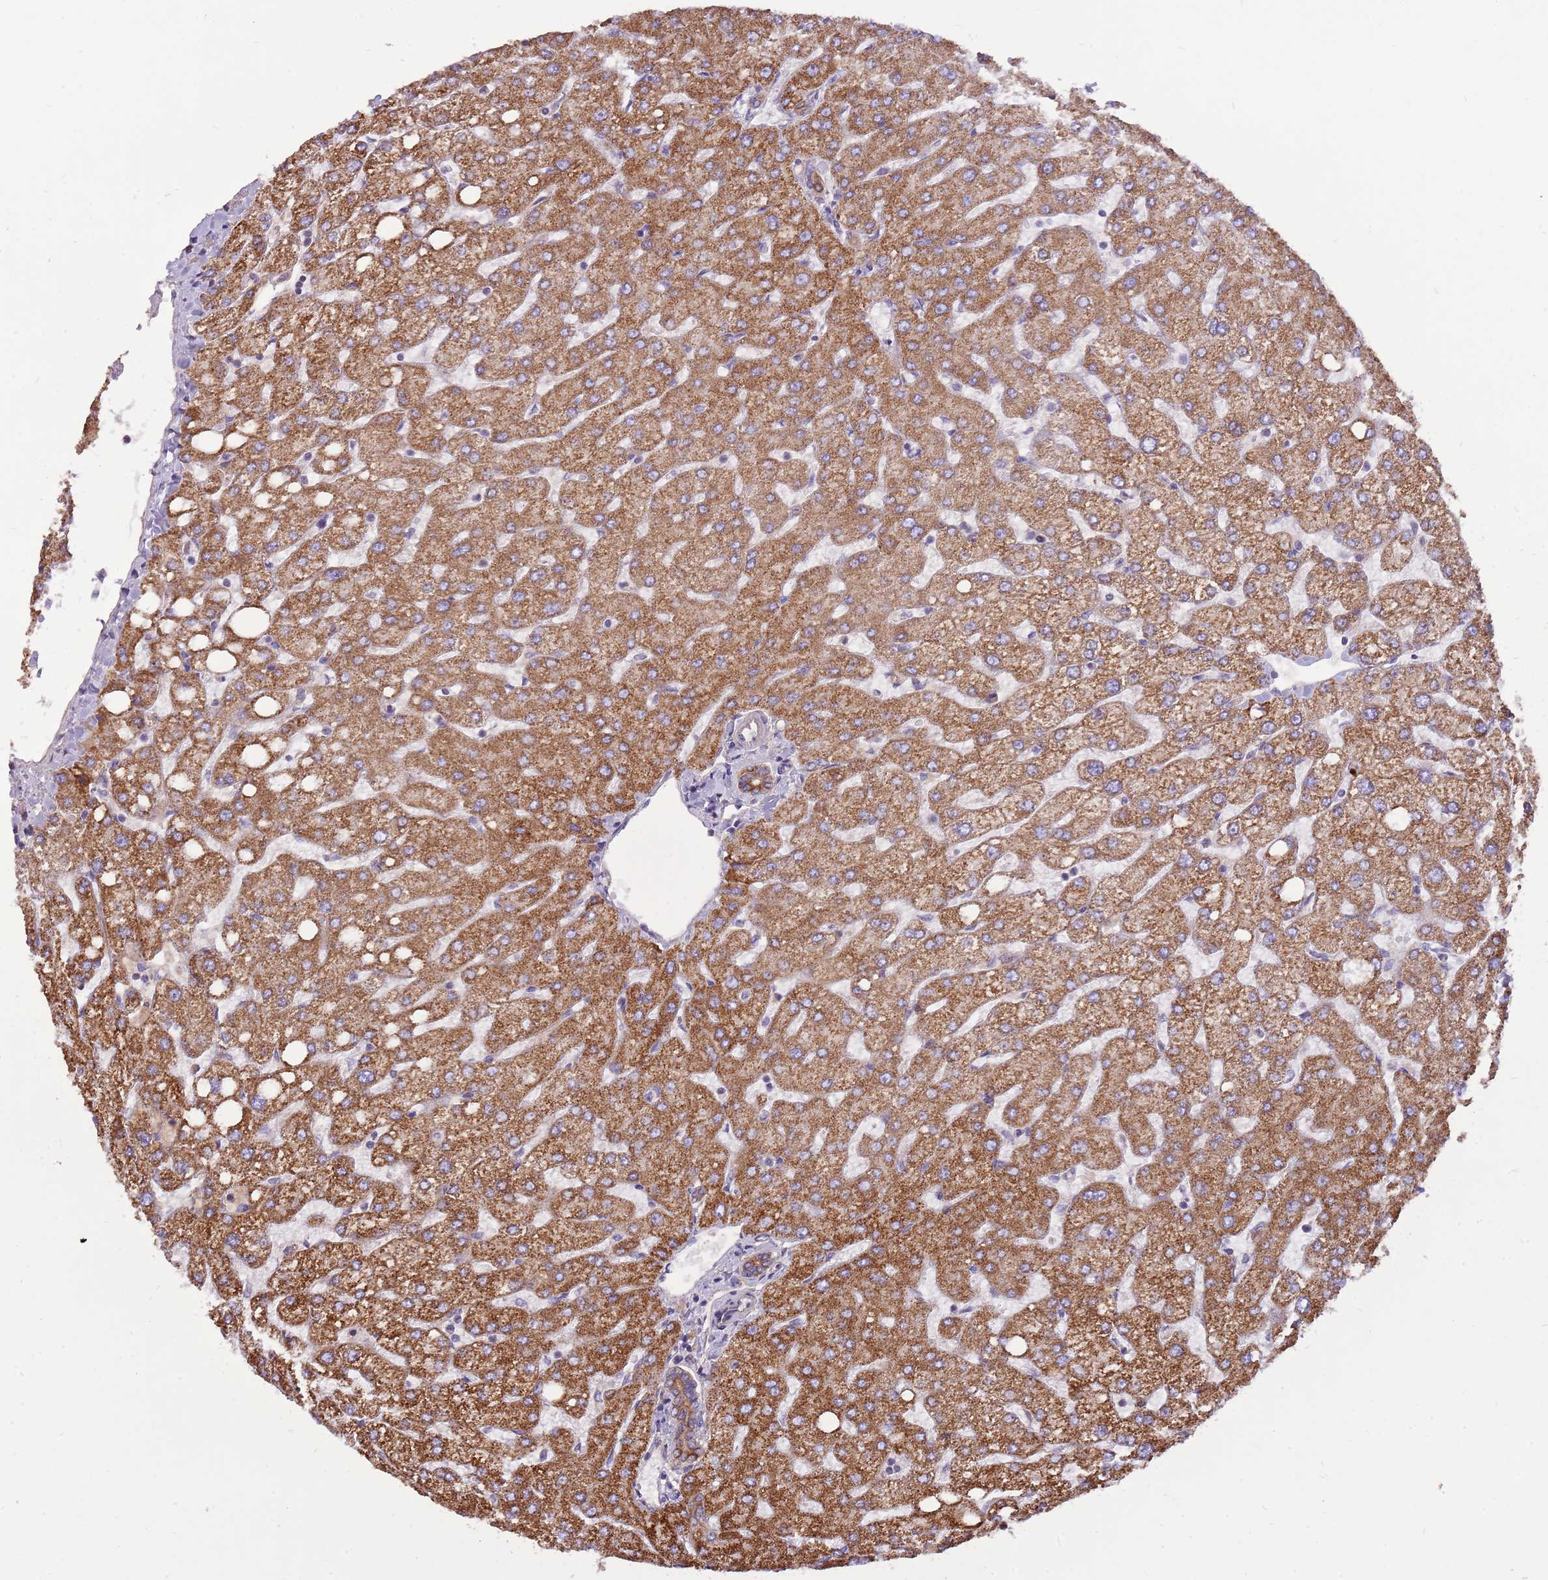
{"staining": {"intensity": "moderate", "quantity": ">75%", "location": "cytoplasmic/membranous"}, "tissue": "liver", "cell_type": "Cholangiocytes", "image_type": "normal", "snomed": [{"axis": "morphology", "description": "Normal tissue, NOS"}, {"axis": "topography", "description": "Liver"}], "caption": "DAB immunohistochemical staining of normal liver demonstrates moderate cytoplasmic/membranous protein staining in approximately >75% of cholangiocytes.", "gene": "WASHC4", "patient": {"sex": "female", "age": 54}}